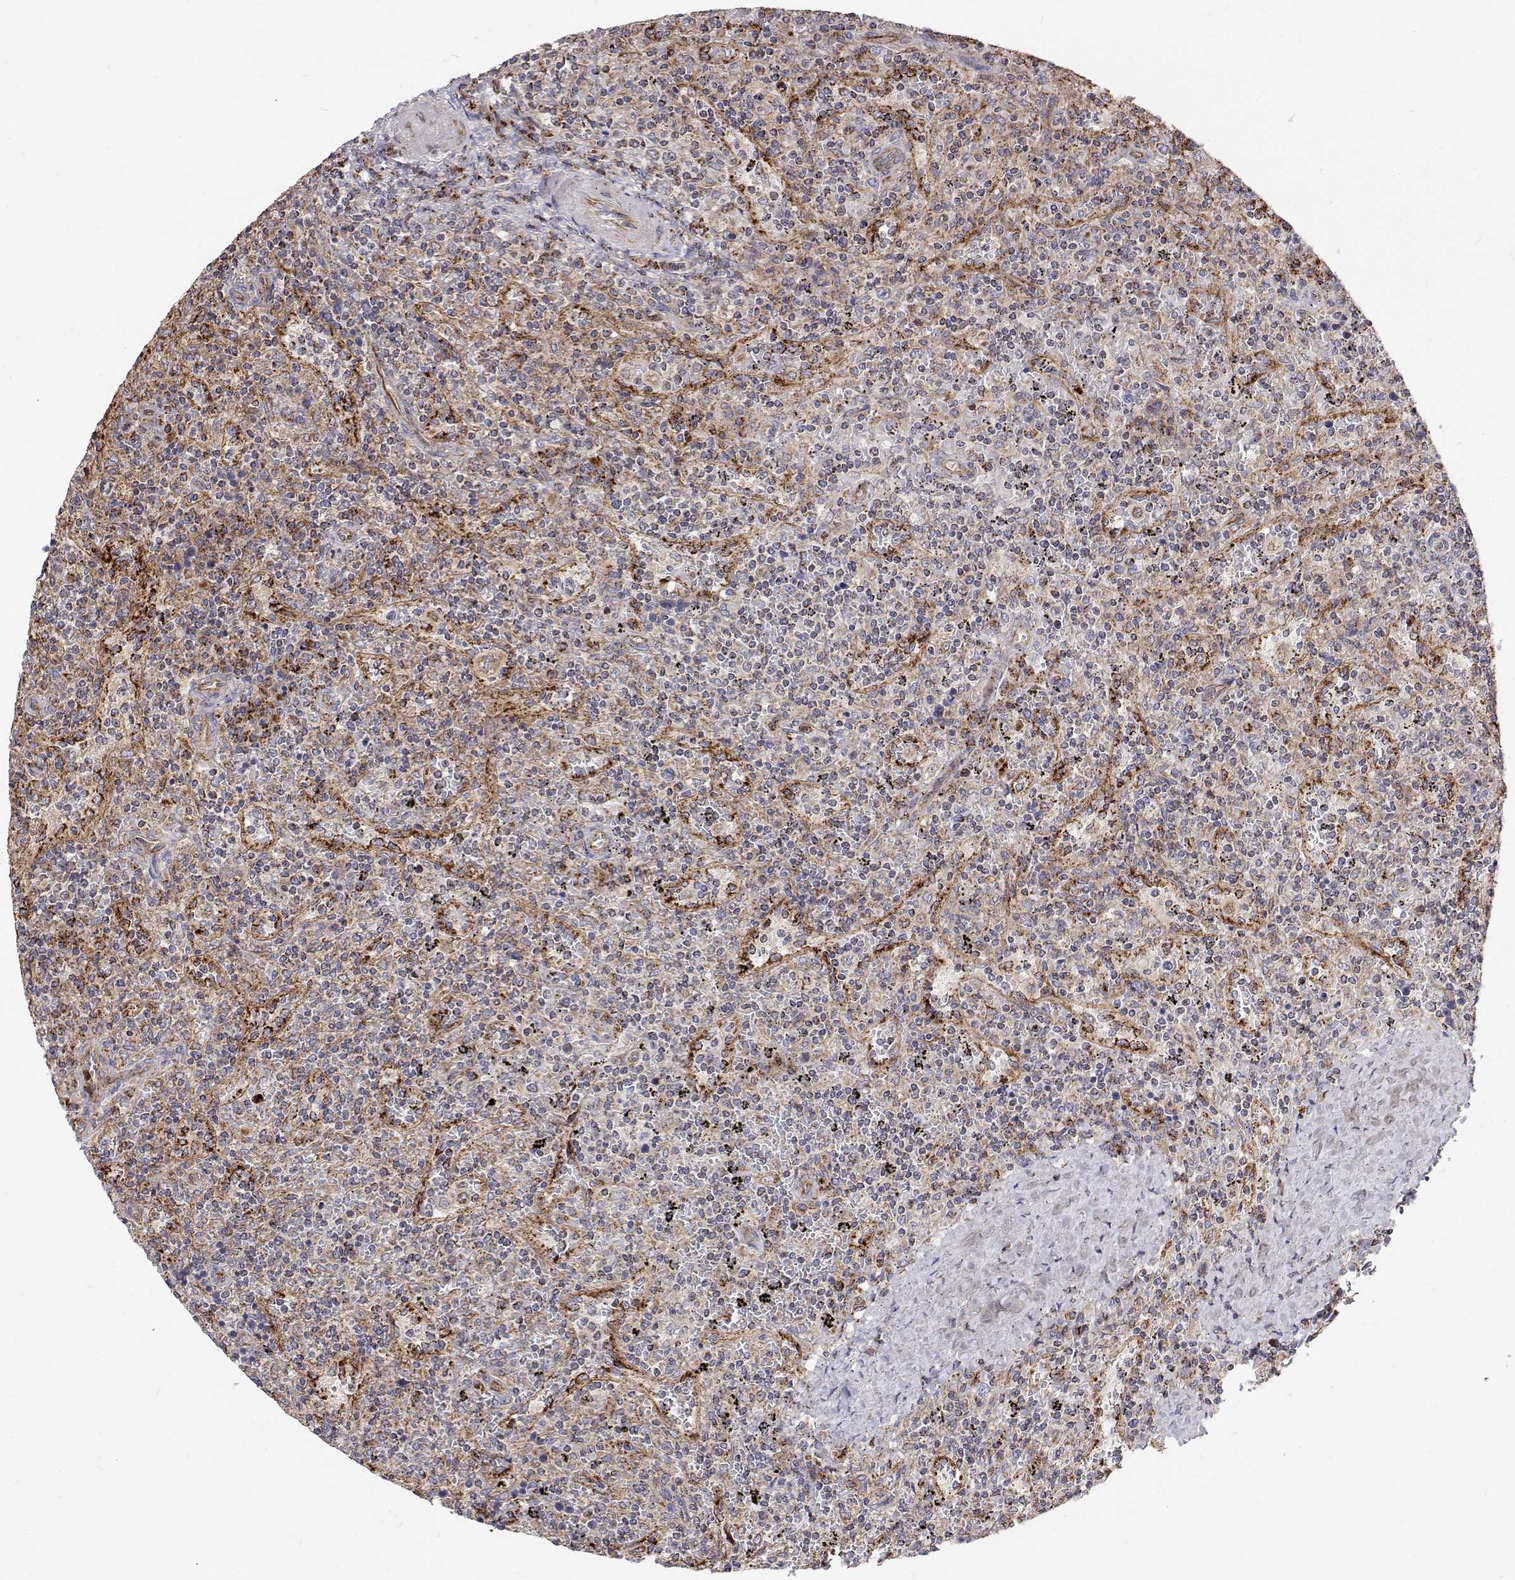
{"staining": {"intensity": "negative", "quantity": "none", "location": "none"}, "tissue": "lymphoma", "cell_type": "Tumor cells", "image_type": "cancer", "snomed": [{"axis": "morphology", "description": "Malignant lymphoma, non-Hodgkin's type, Low grade"}, {"axis": "topography", "description": "Spleen"}], "caption": "DAB immunohistochemical staining of lymphoma displays no significant expression in tumor cells.", "gene": "SPICE1", "patient": {"sex": "male", "age": 62}}